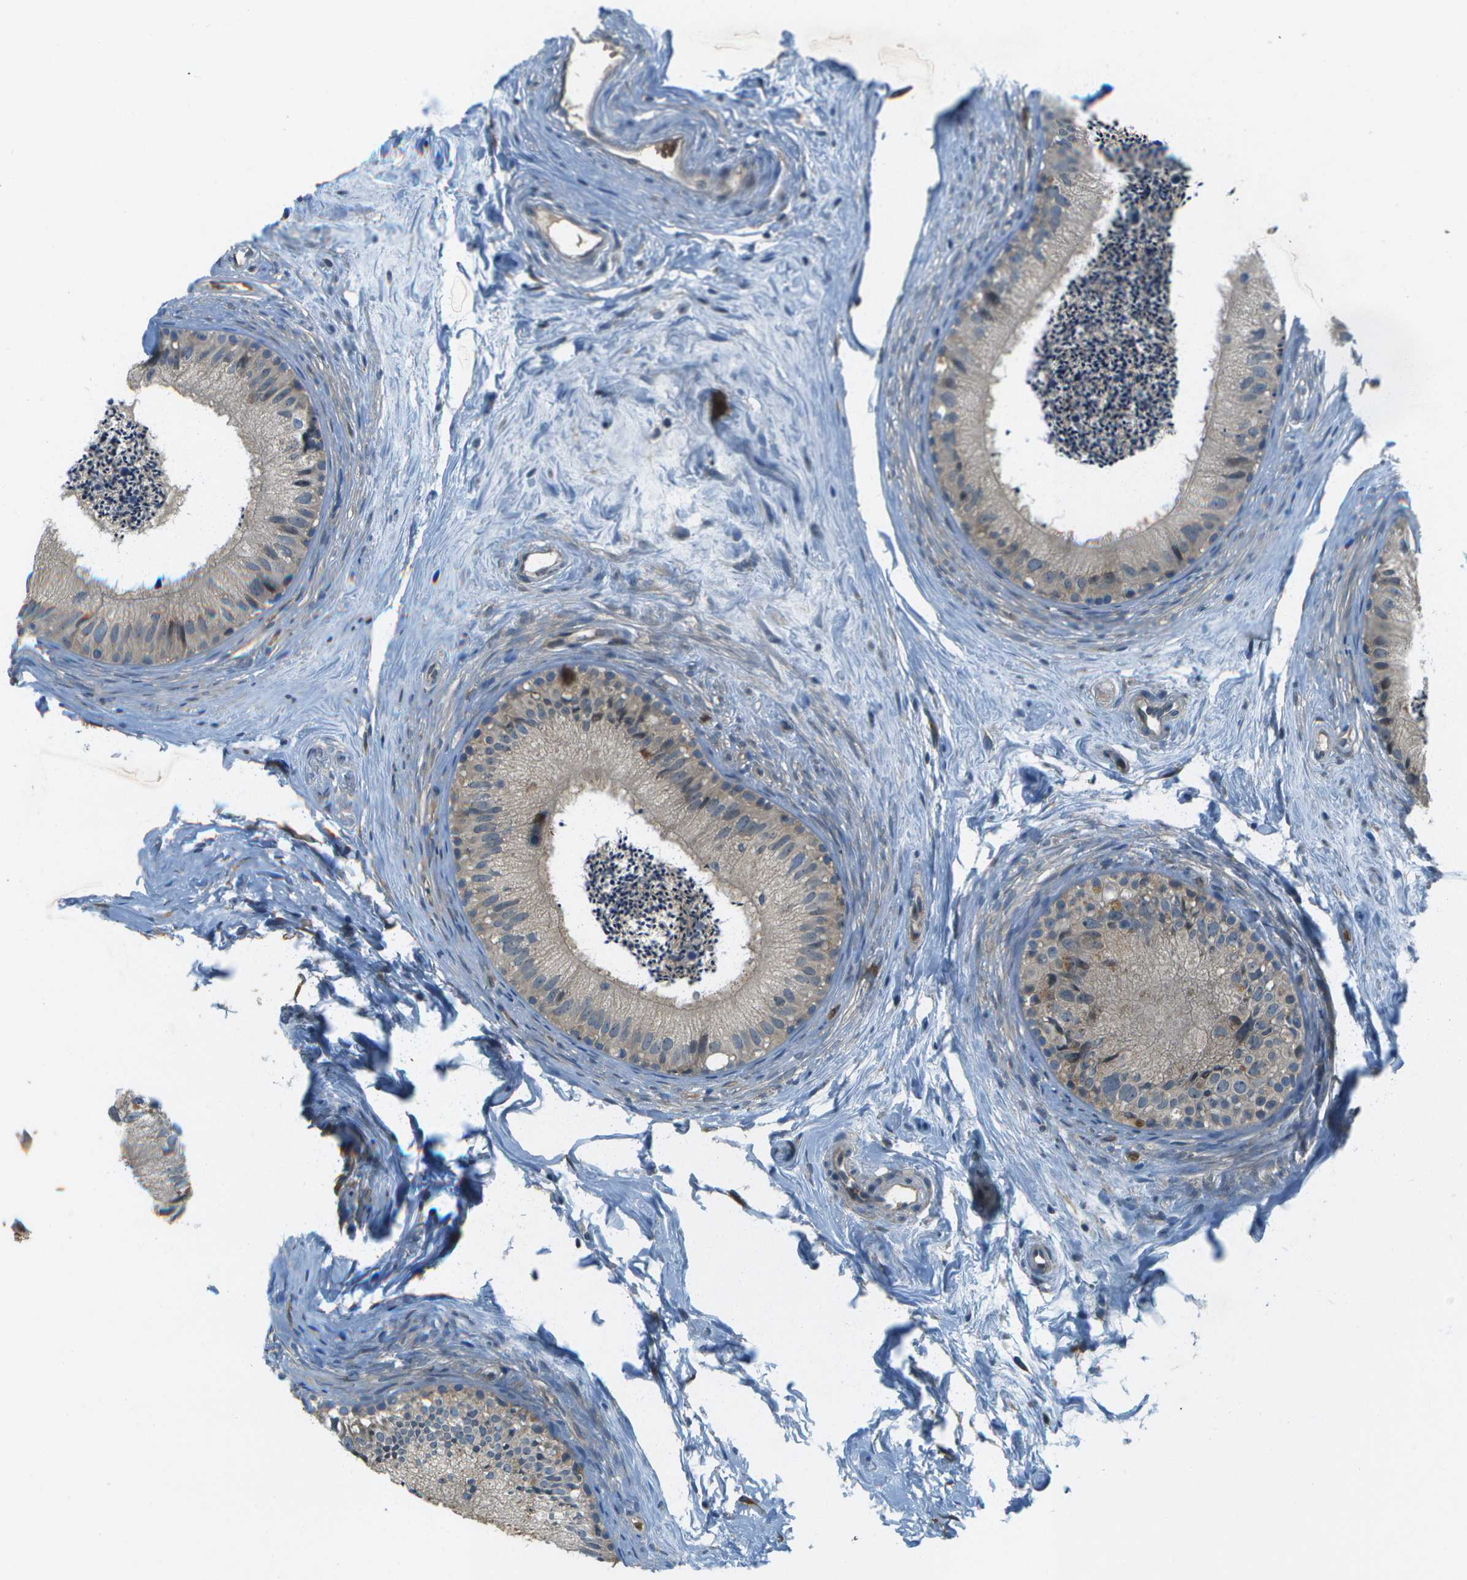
{"staining": {"intensity": "weak", "quantity": "<25%", "location": "cytoplasmic/membranous"}, "tissue": "epididymis", "cell_type": "Glandular cells", "image_type": "normal", "snomed": [{"axis": "morphology", "description": "Normal tissue, NOS"}, {"axis": "topography", "description": "Epididymis"}], "caption": "The photomicrograph exhibits no significant positivity in glandular cells of epididymis. The staining is performed using DAB brown chromogen with nuclei counter-stained in using hematoxylin.", "gene": "CTIF", "patient": {"sex": "male", "age": 56}}